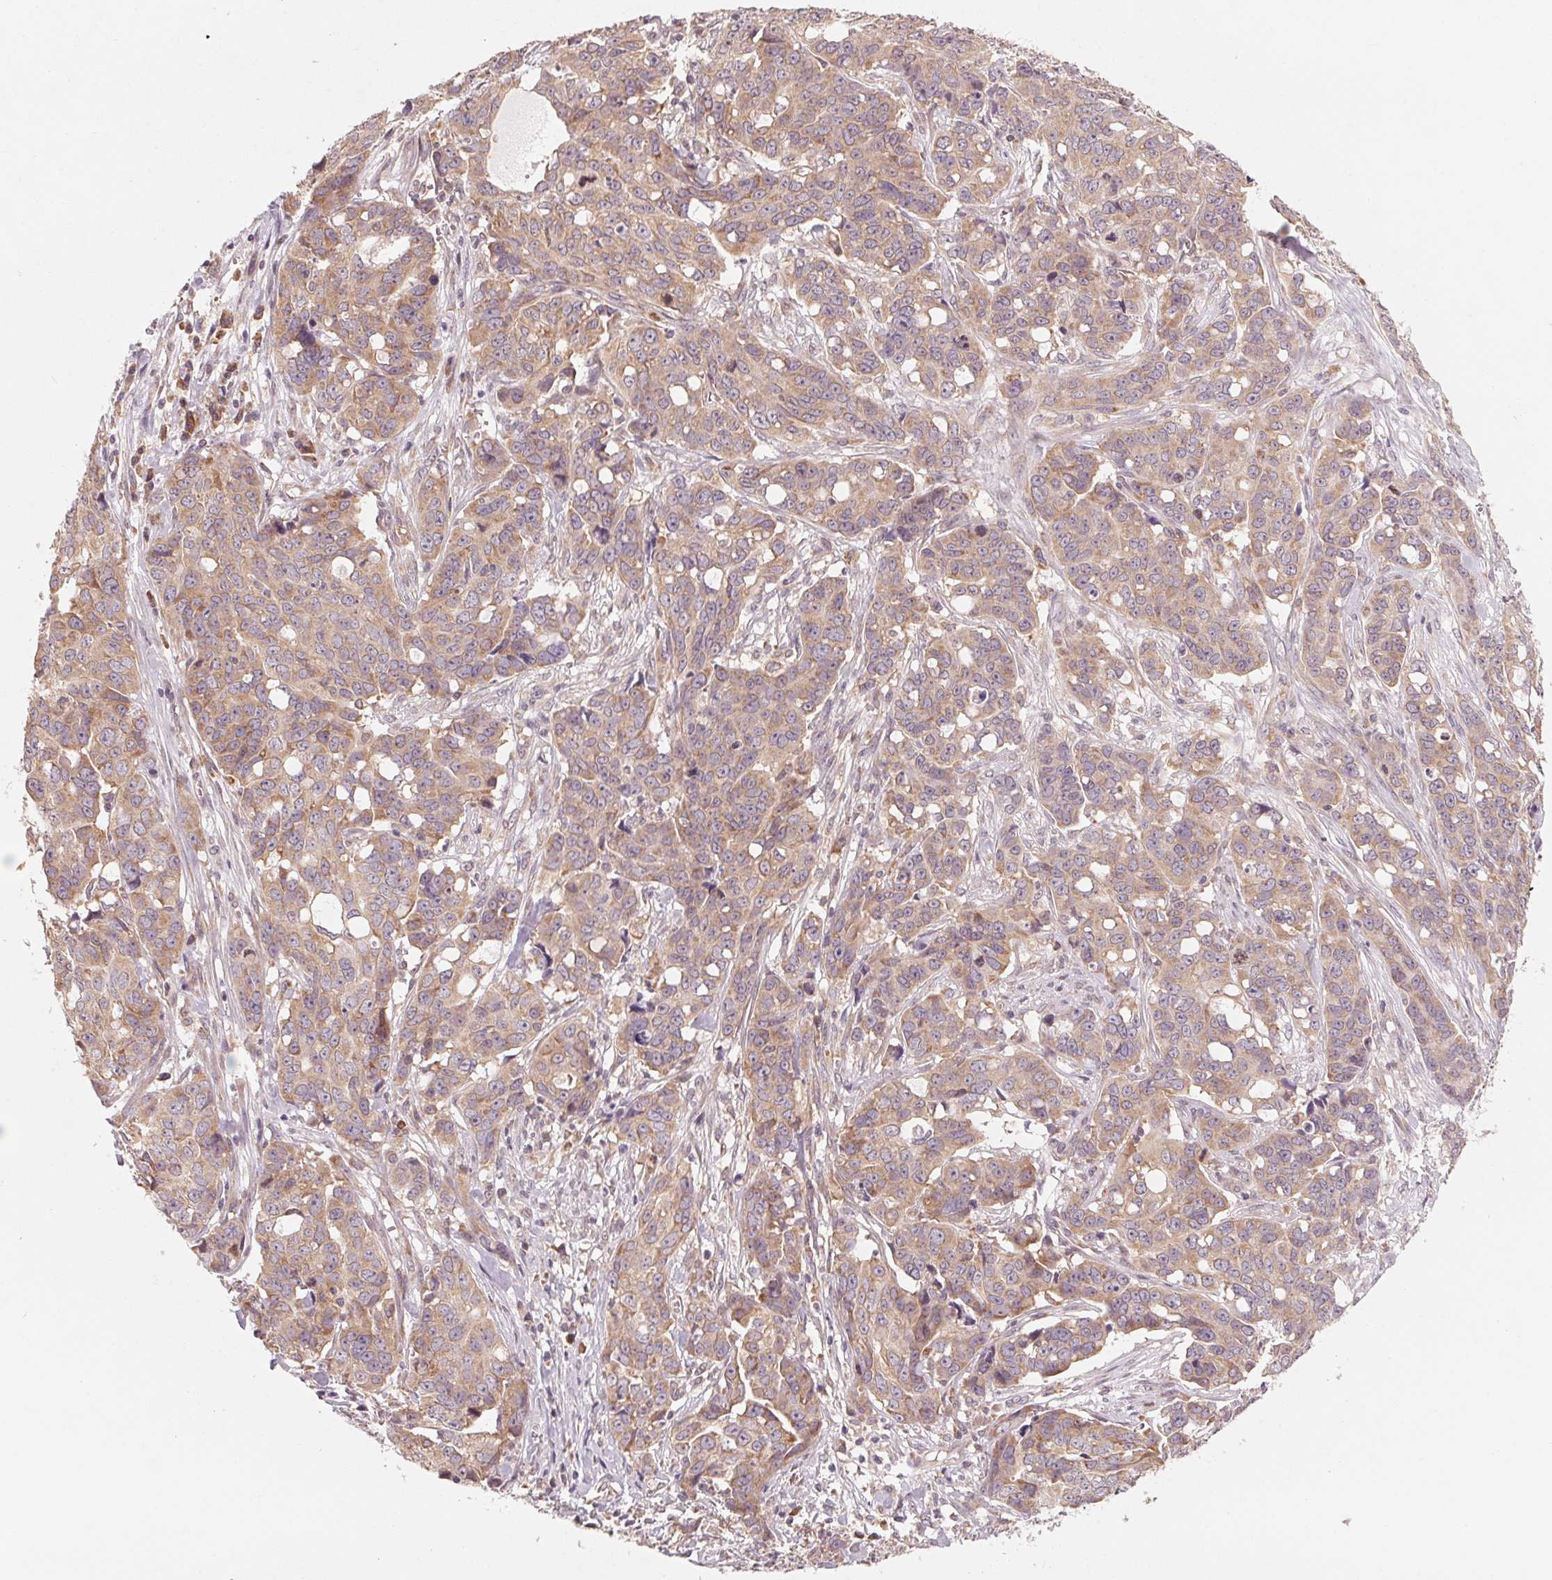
{"staining": {"intensity": "weak", "quantity": ">75%", "location": "cytoplasmic/membranous"}, "tissue": "ovarian cancer", "cell_type": "Tumor cells", "image_type": "cancer", "snomed": [{"axis": "morphology", "description": "Carcinoma, endometroid"}, {"axis": "topography", "description": "Ovary"}], "caption": "Human ovarian cancer (endometroid carcinoma) stained with a protein marker displays weak staining in tumor cells.", "gene": "GIGYF2", "patient": {"sex": "female", "age": 78}}